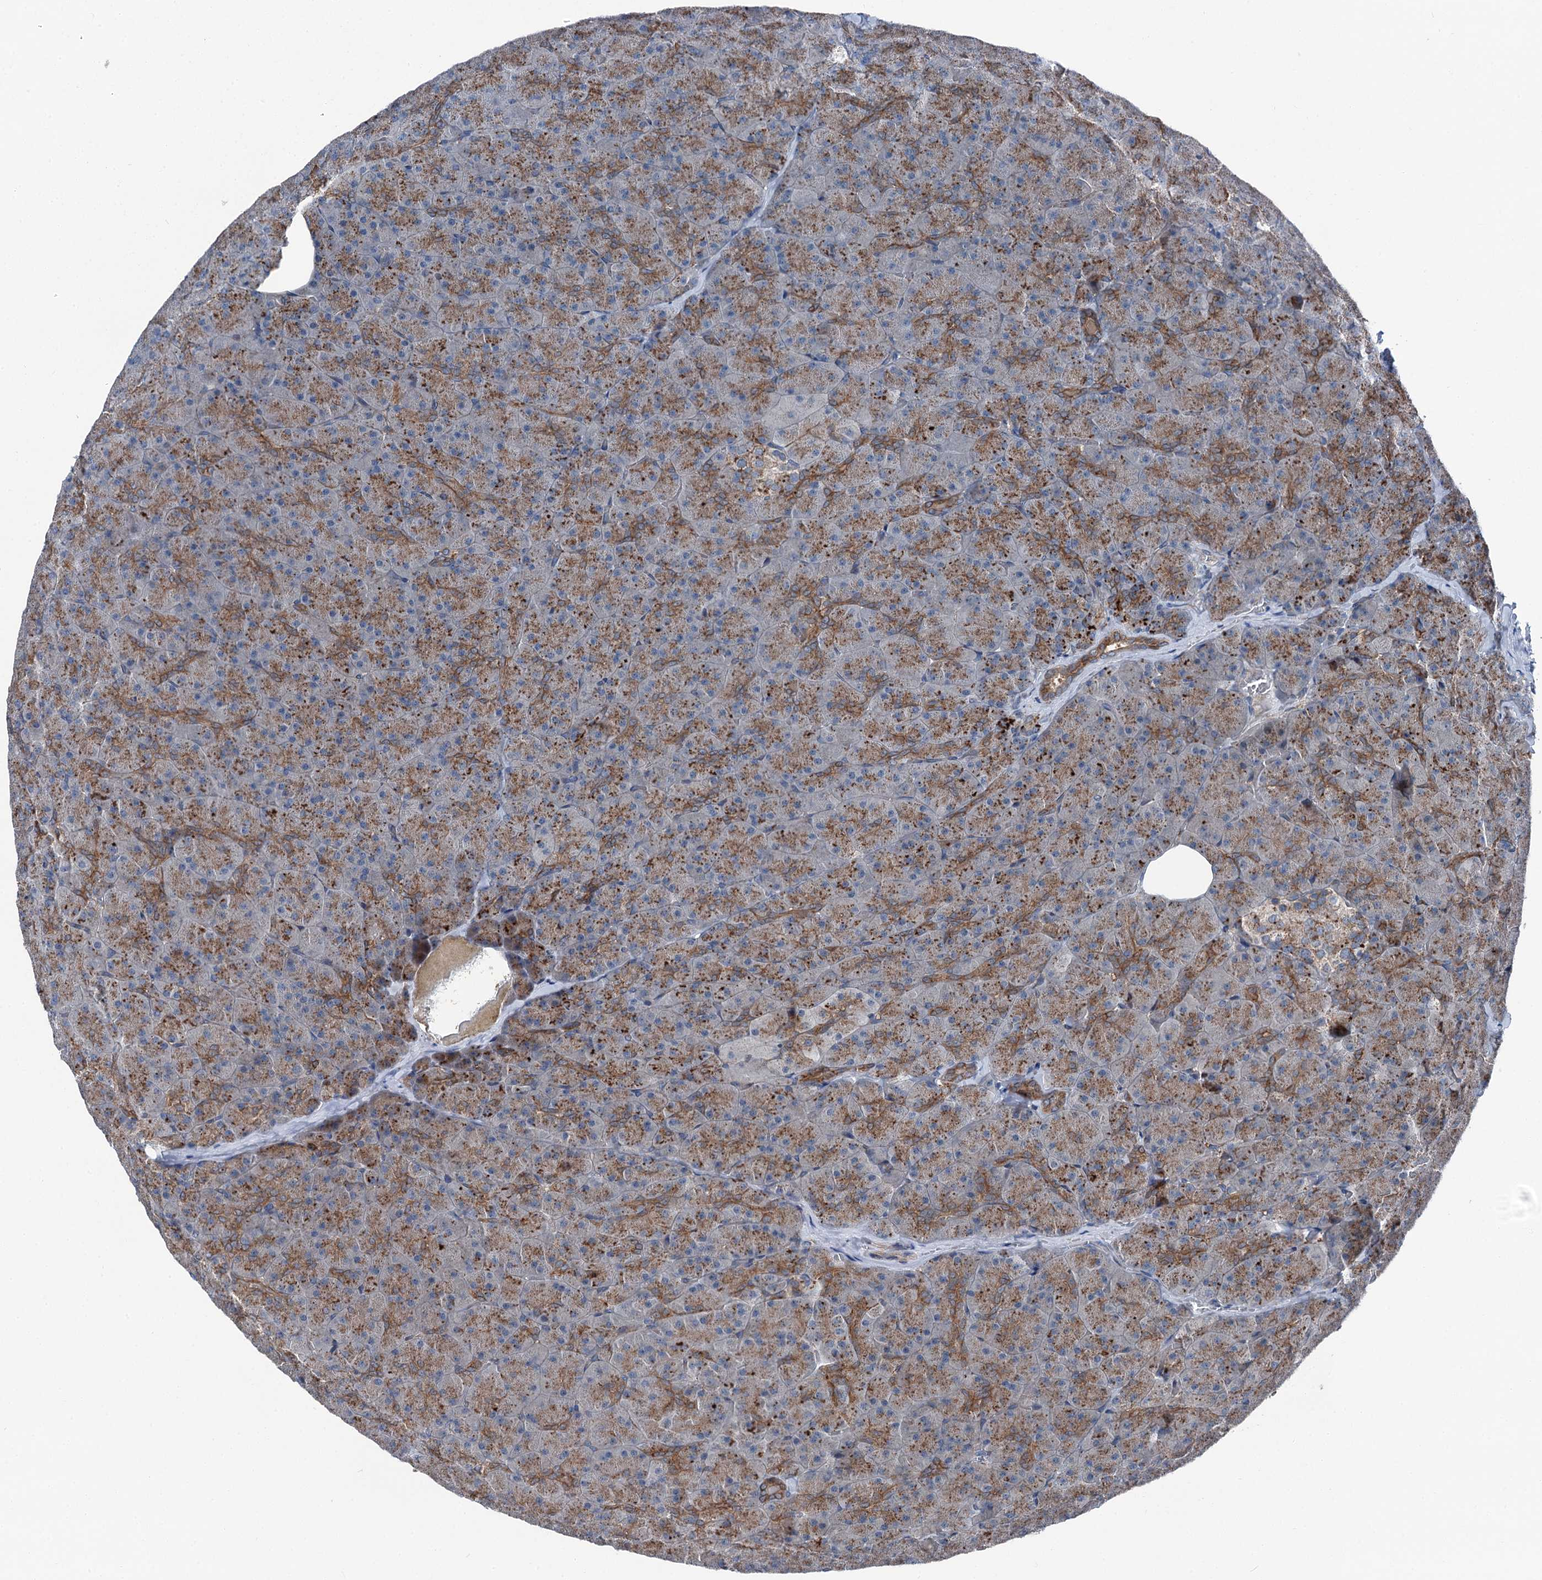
{"staining": {"intensity": "moderate", "quantity": ">75%", "location": "cytoplasmic/membranous"}, "tissue": "pancreas", "cell_type": "Exocrine glandular cells", "image_type": "normal", "snomed": [{"axis": "morphology", "description": "Normal tissue, NOS"}, {"axis": "topography", "description": "Pancreas"}], "caption": "Moderate cytoplasmic/membranous staining for a protein is identified in approximately >75% of exocrine glandular cells of unremarkable pancreas using immunohistochemistry (IHC).", "gene": "POLR1D", "patient": {"sex": "male", "age": 36}}